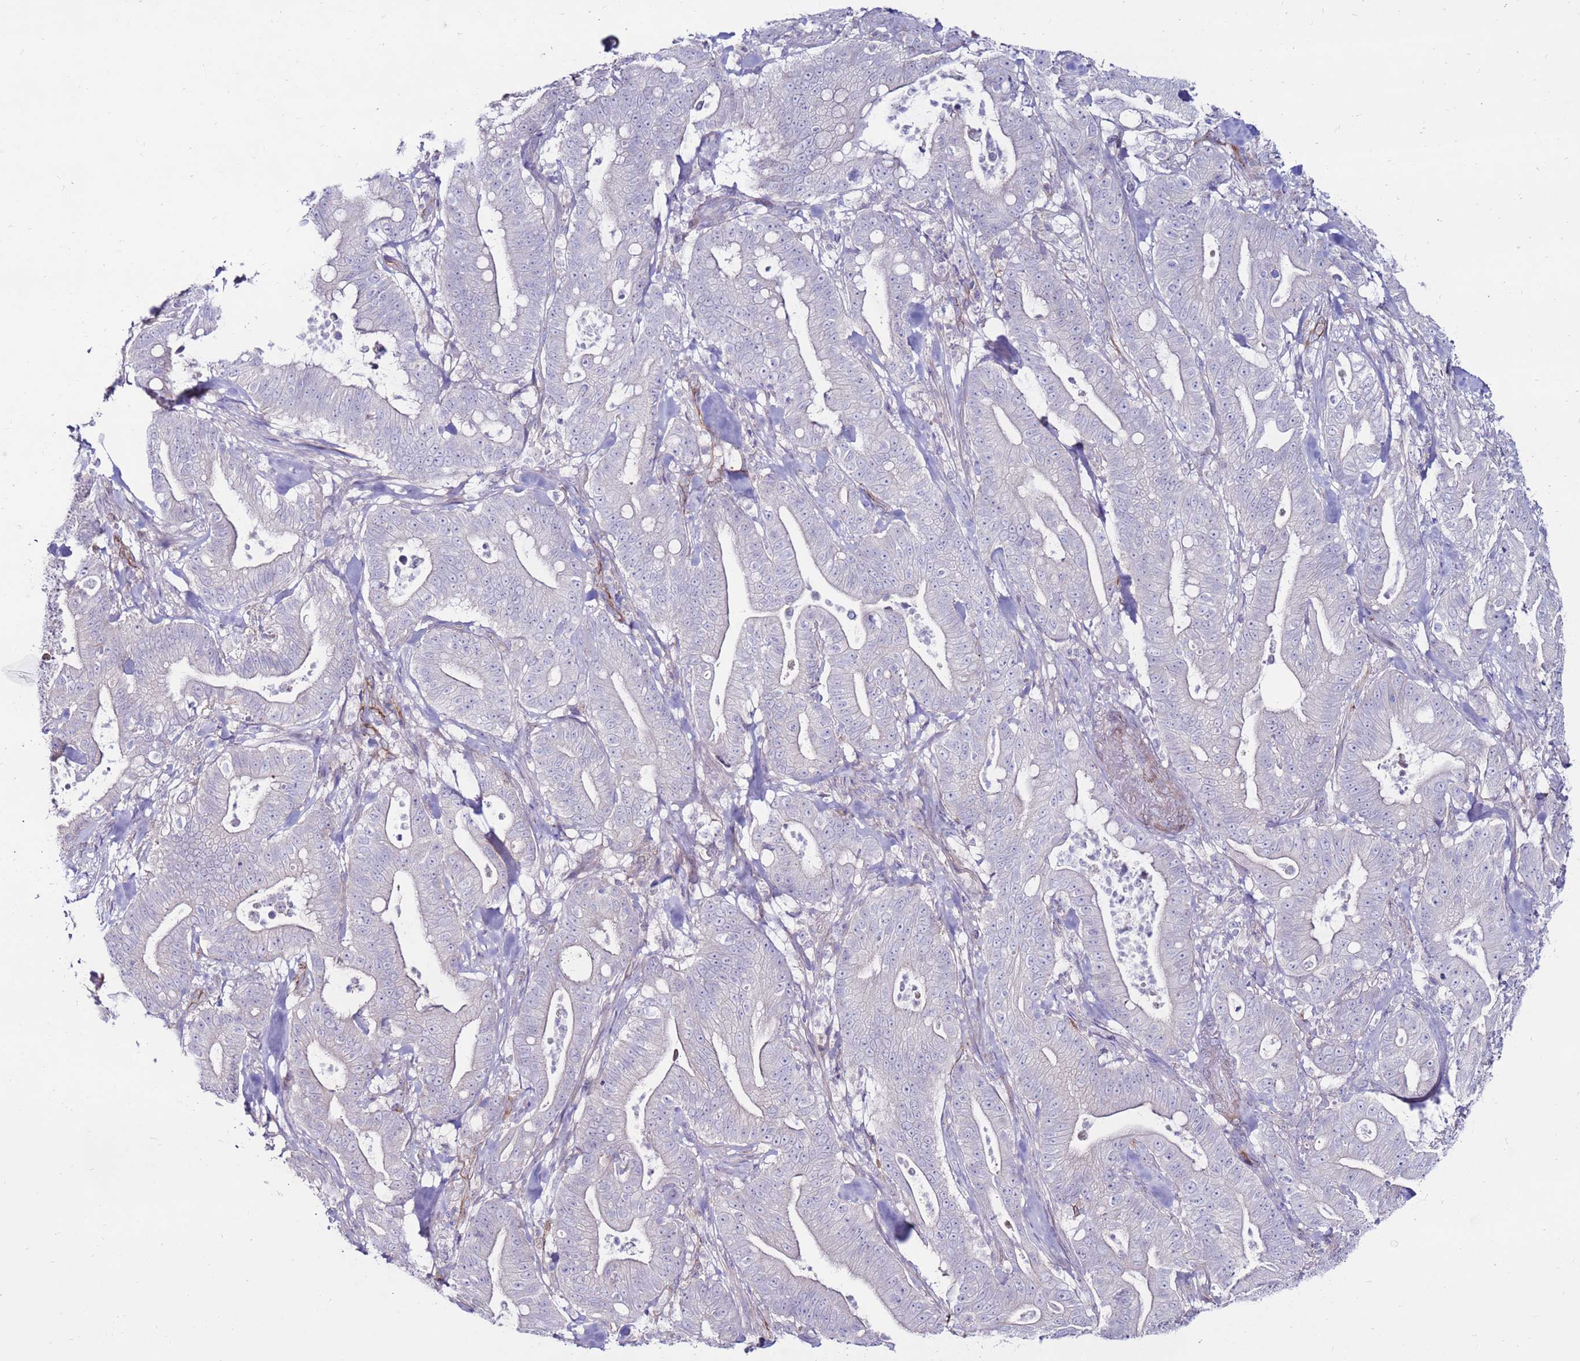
{"staining": {"intensity": "negative", "quantity": "none", "location": "none"}, "tissue": "pancreatic cancer", "cell_type": "Tumor cells", "image_type": "cancer", "snomed": [{"axis": "morphology", "description": "Adenocarcinoma, NOS"}, {"axis": "topography", "description": "Pancreas"}], "caption": "Photomicrograph shows no protein staining in tumor cells of pancreatic cancer (adenocarcinoma) tissue. Nuclei are stained in blue.", "gene": "CLEC4M", "patient": {"sex": "male", "age": 71}}